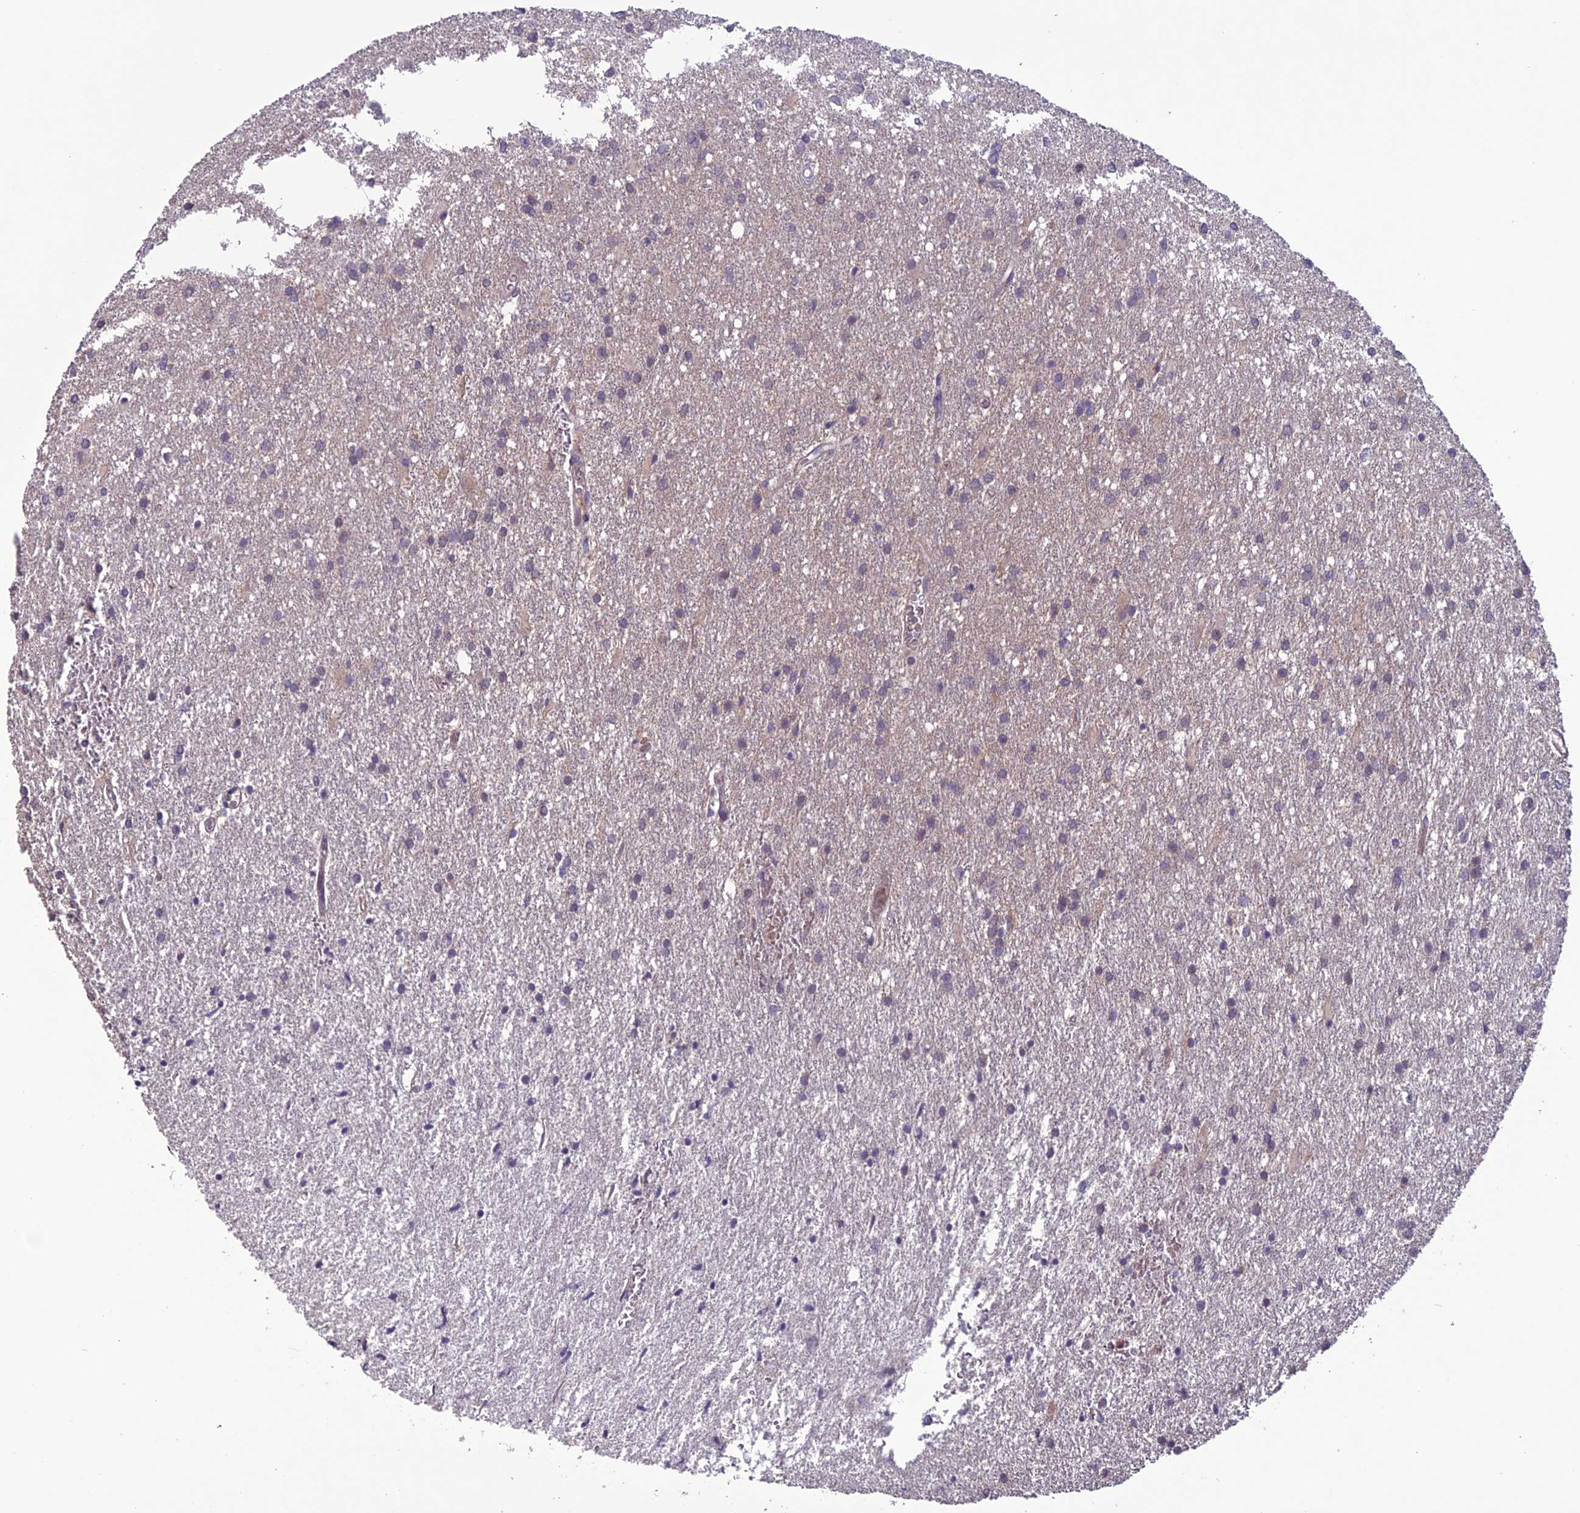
{"staining": {"intensity": "weak", "quantity": "<25%", "location": "cytoplasmic/membranous"}, "tissue": "glioma", "cell_type": "Tumor cells", "image_type": "cancer", "snomed": [{"axis": "morphology", "description": "Glioma, malignant, High grade"}, {"axis": "topography", "description": "Brain"}], "caption": "DAB immunohistochemical staining of human high-grade glioma (malignant) reveals no significant positivity in tumor cells. (DAB immunohistochemistry with hematoxylin counter stain).", "gene": "C2orf76", "patient": {"sex": "female", "age": 50}}